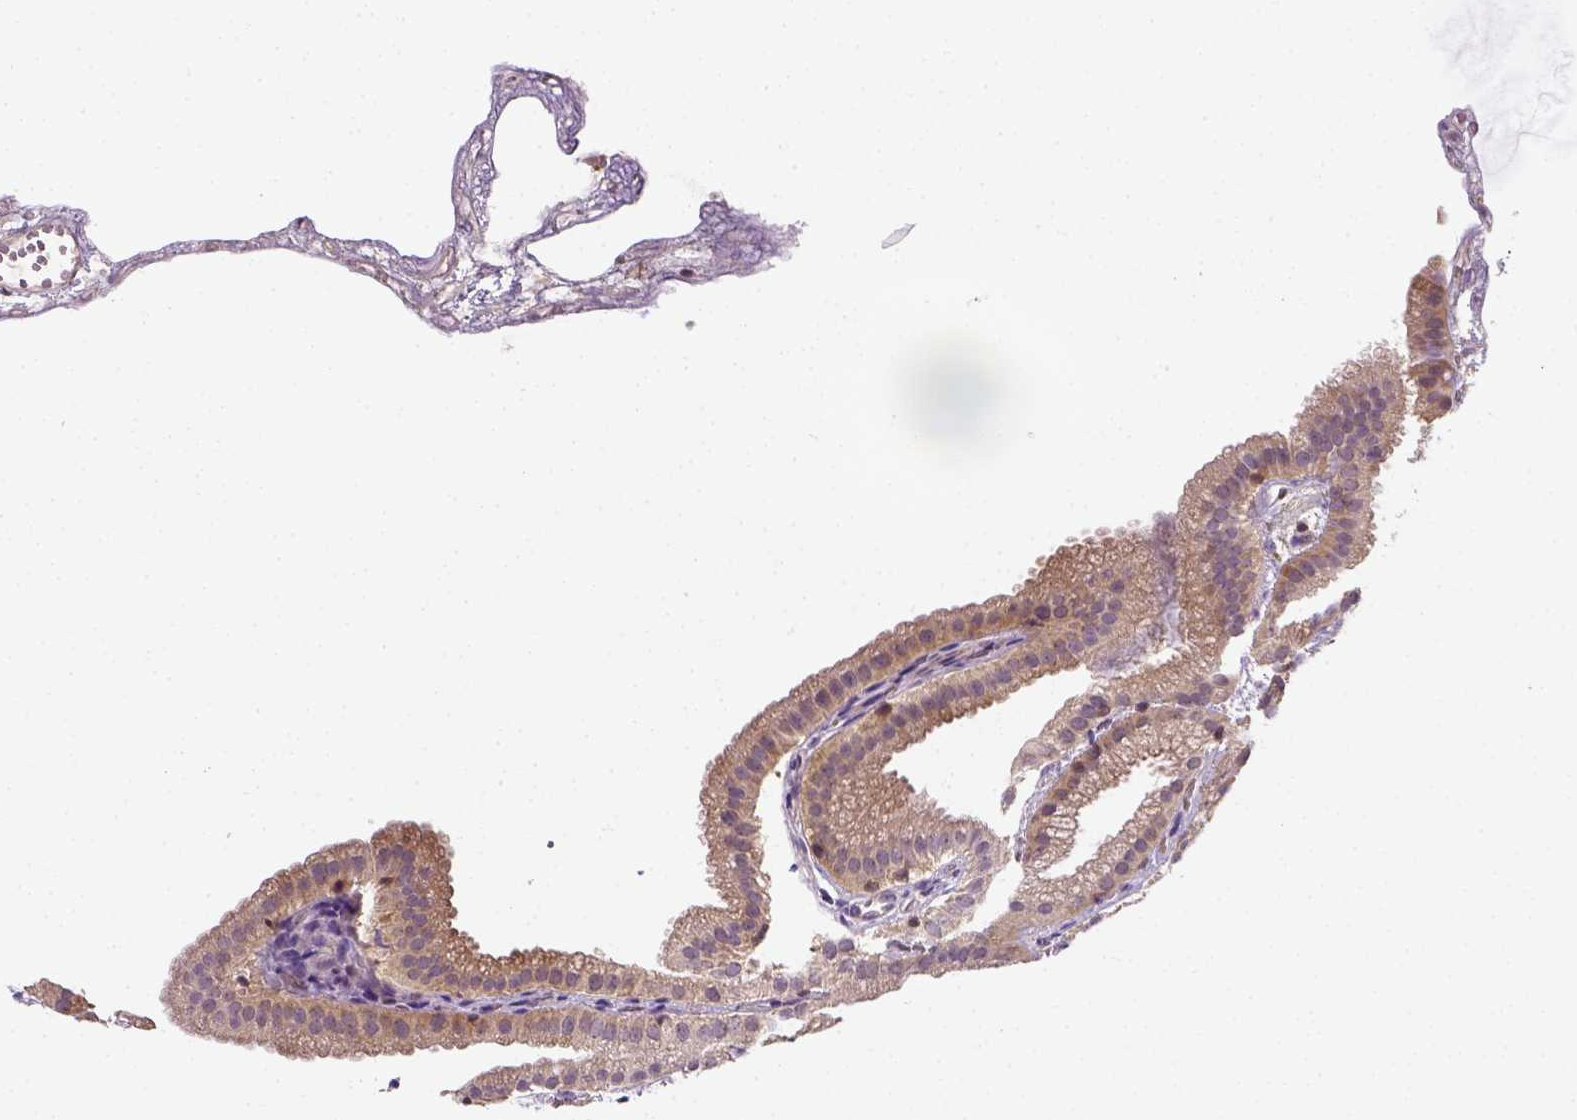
{"staining": {"intensity": "weak", "quantity": ">75%", "location": "cytoplasmic/membranous"}, "tissue": "gallbladder", "cell_type": "Glandular cells", "image_type": "normal", "snomed": [{"axis": "morphology", "description": "Normal tissue, NOS"}, {"axis": "topography", "description": "Gallbladder"}], "caption": "Immunohistochemistry (IHC) of normal gallbladder shows low levels of weak cytoplasmic/membranous staining in about >75% of glandular cells. (DAB (3,3'-diaminobenzidine) IHC with brightfield microscopy, high magnification).", "gene": "MATK", "patient": {"sex": "female", "age": 63}}